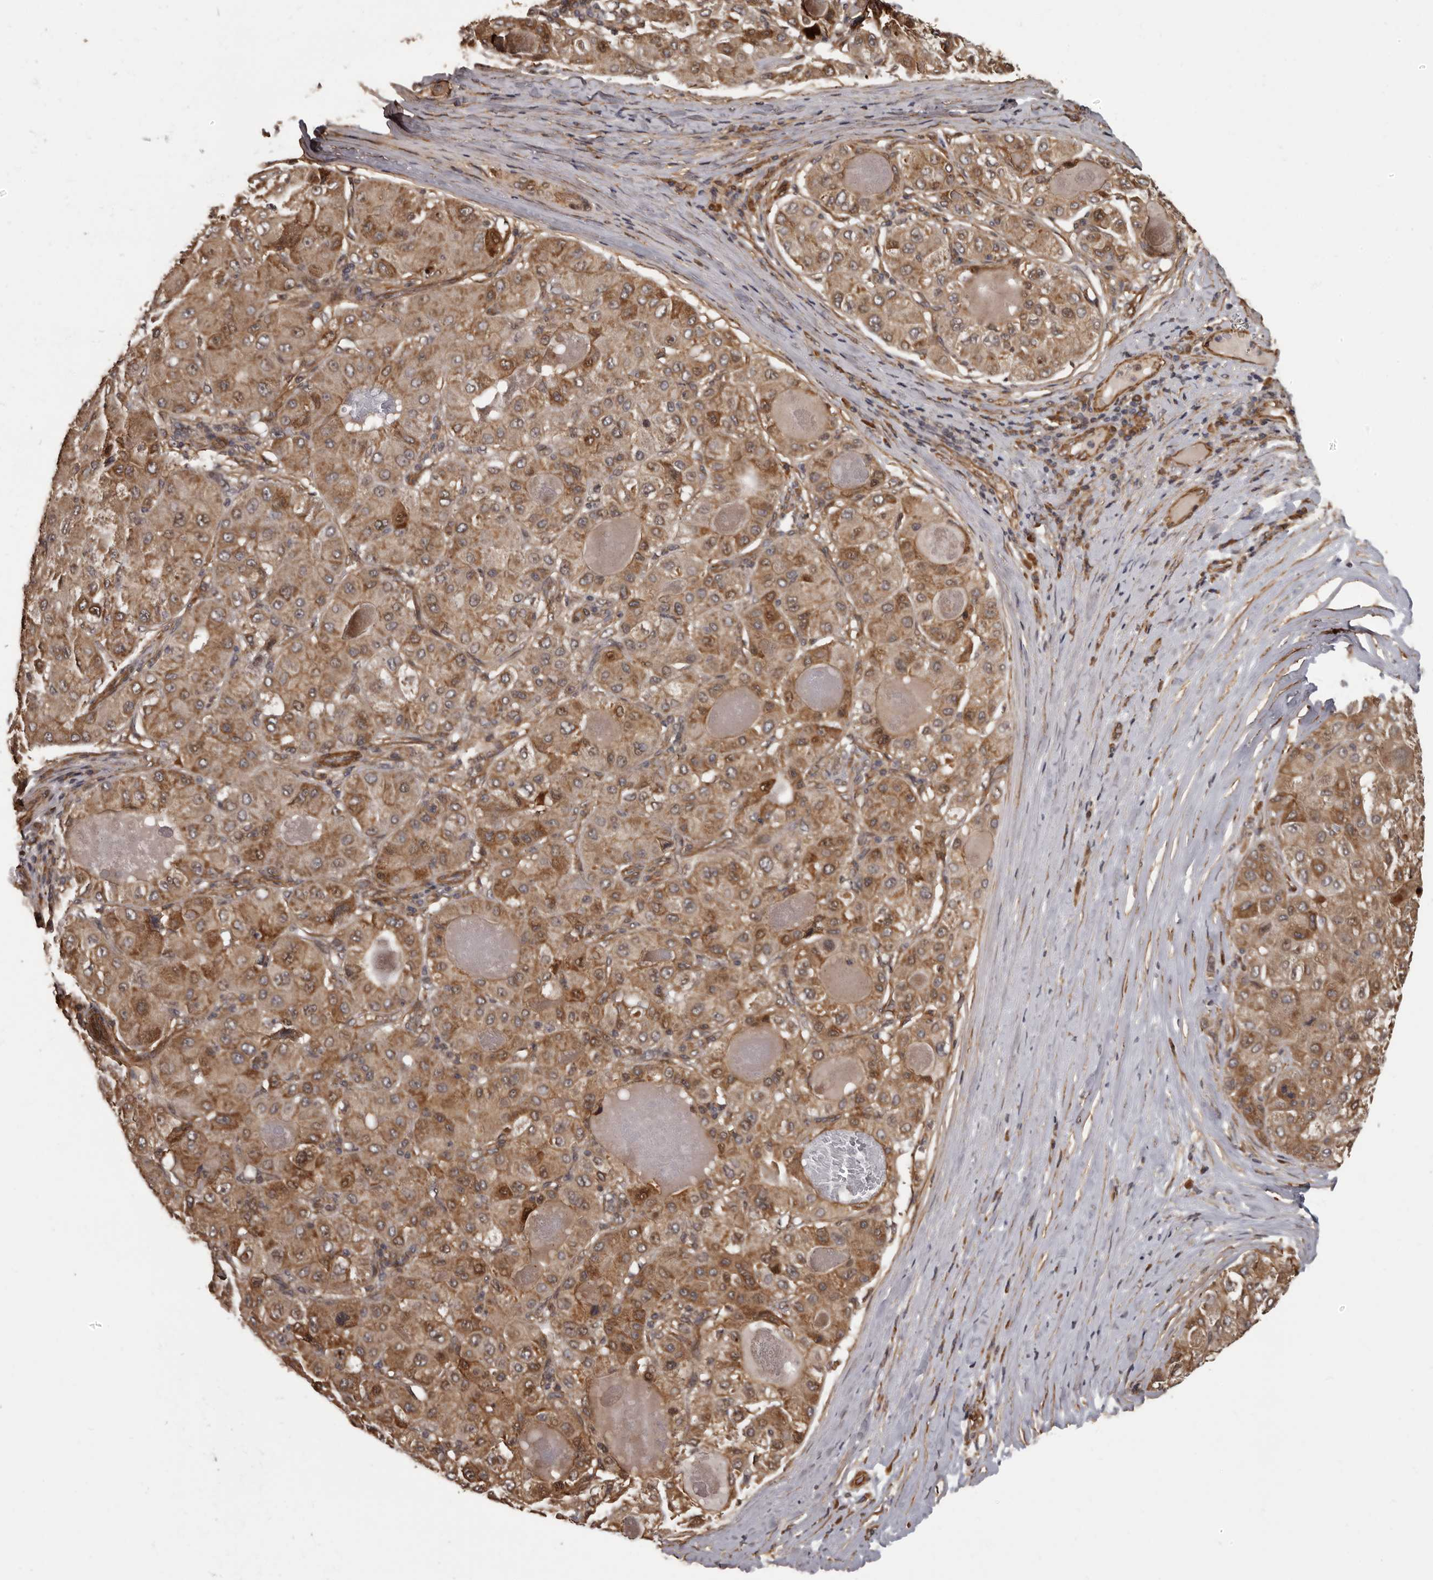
{"staining": {"intensity": "moderate", "quantity": ">75%", "location": "cytoplasmic/membranous"}, "tissue": "liver cancer", "cell_type": "Tumor cells", "image_type": "cancer", "snomed": [{"axis": "morphology", "description": "Carcinoma, Hepatocellular, NOS"}, {"axis": "topography", "description": "Liver"}], "caption": "The micrograph exhibits immunohistochemical staining of liver cancer (hepatocellular carcinoma). There is moderate cytoplasmic/membranous staining is present in approximately >75% of tumor cells.", "gene": "SLITRK6", "patient": {"sex": "male", "age": 80}}